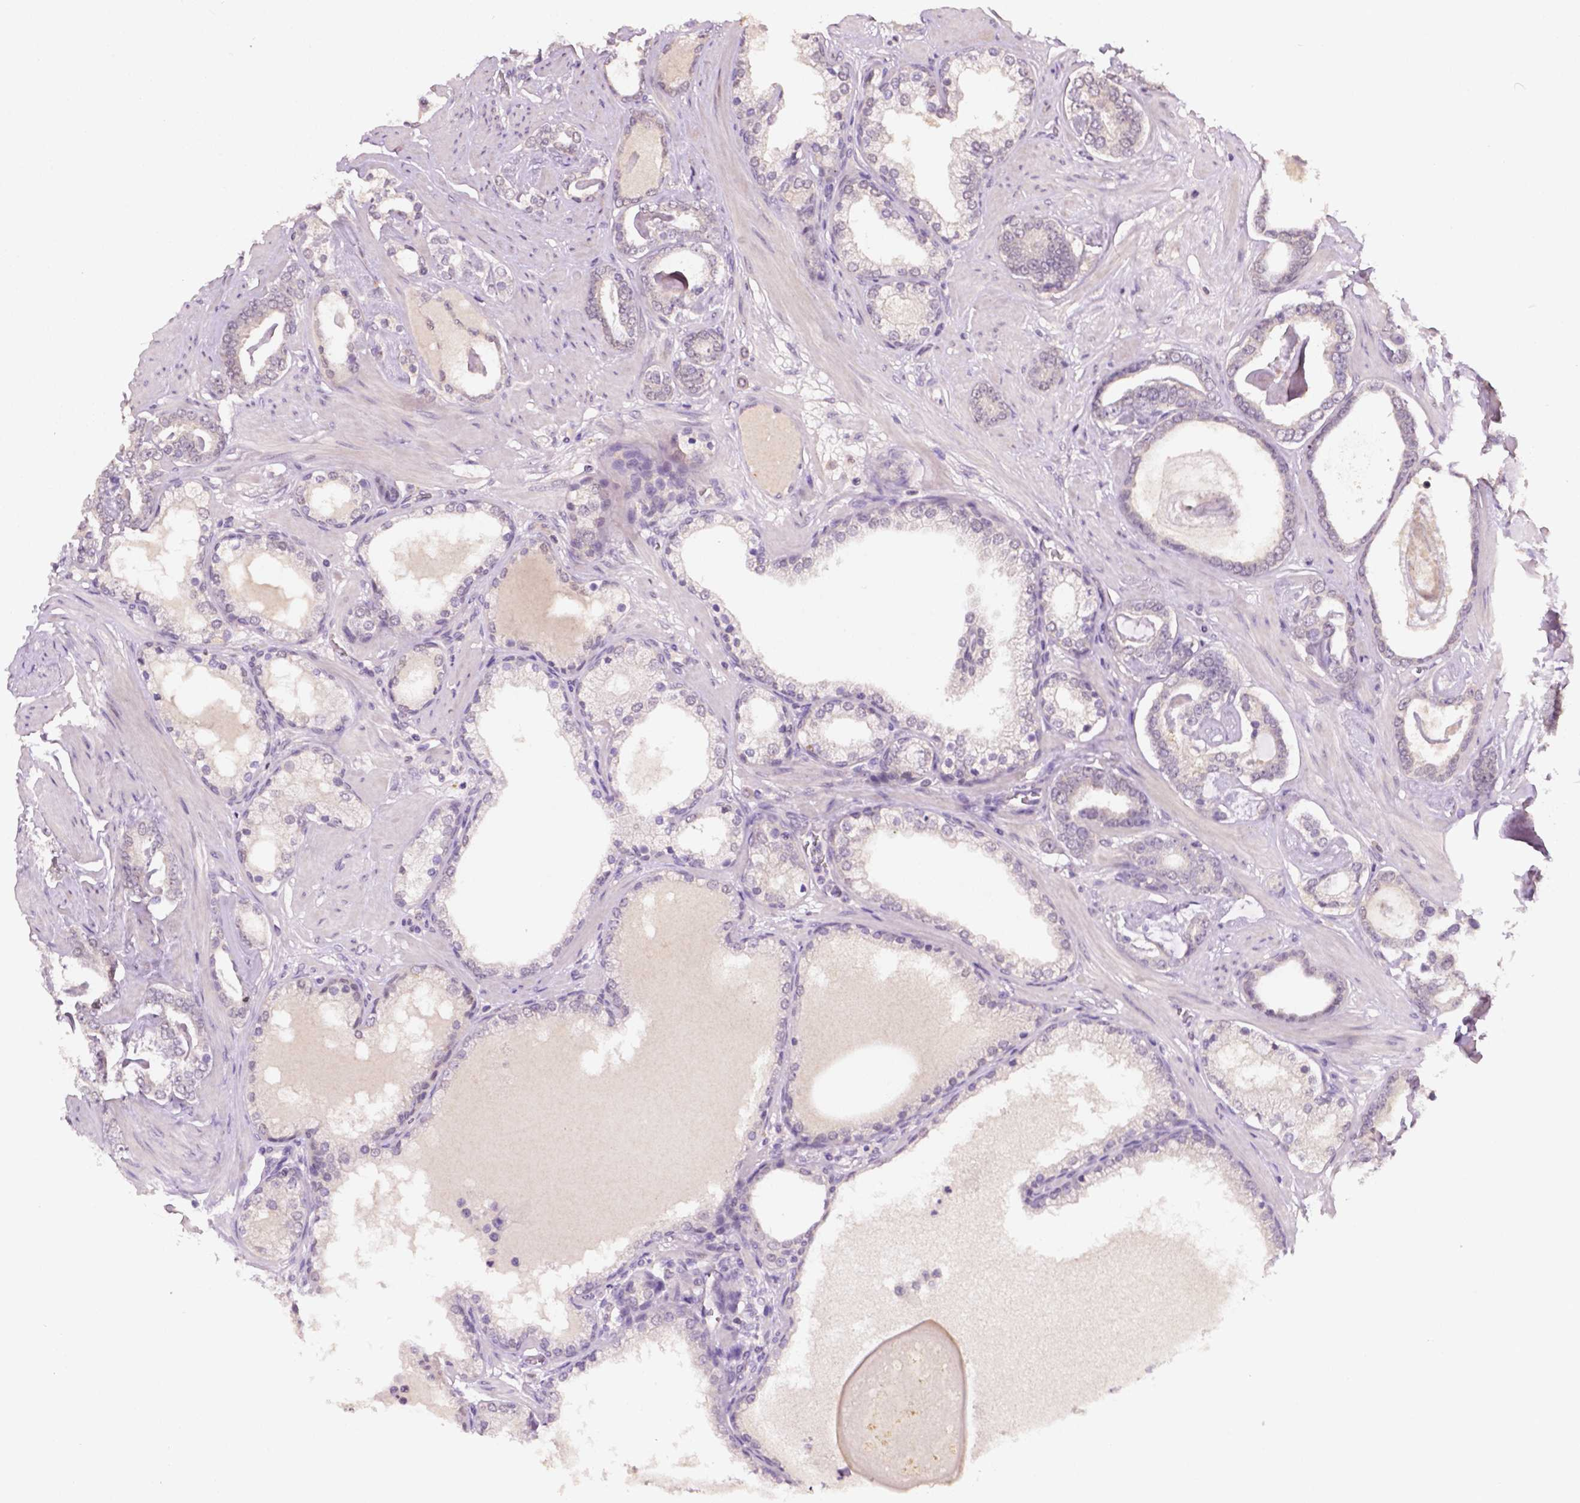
{"staining": {"intensity": "negative", "quantity": "none", "location": "none"}, "tissue": "prostate cancer", "cell_type": "Tumor cells", "image_type": "cancer", "snomed": [{"axis": "morphology", "description": "Adenocarcinoma, High grade"}, {"axis": "topography", "description": "Prostate"}], "caption": "Tumor cells show no significant protein positivity in high-grade adenocarcinoma (prostate).", "gene": "MROH6", "patient": {"sex": "male", "age": 63}}